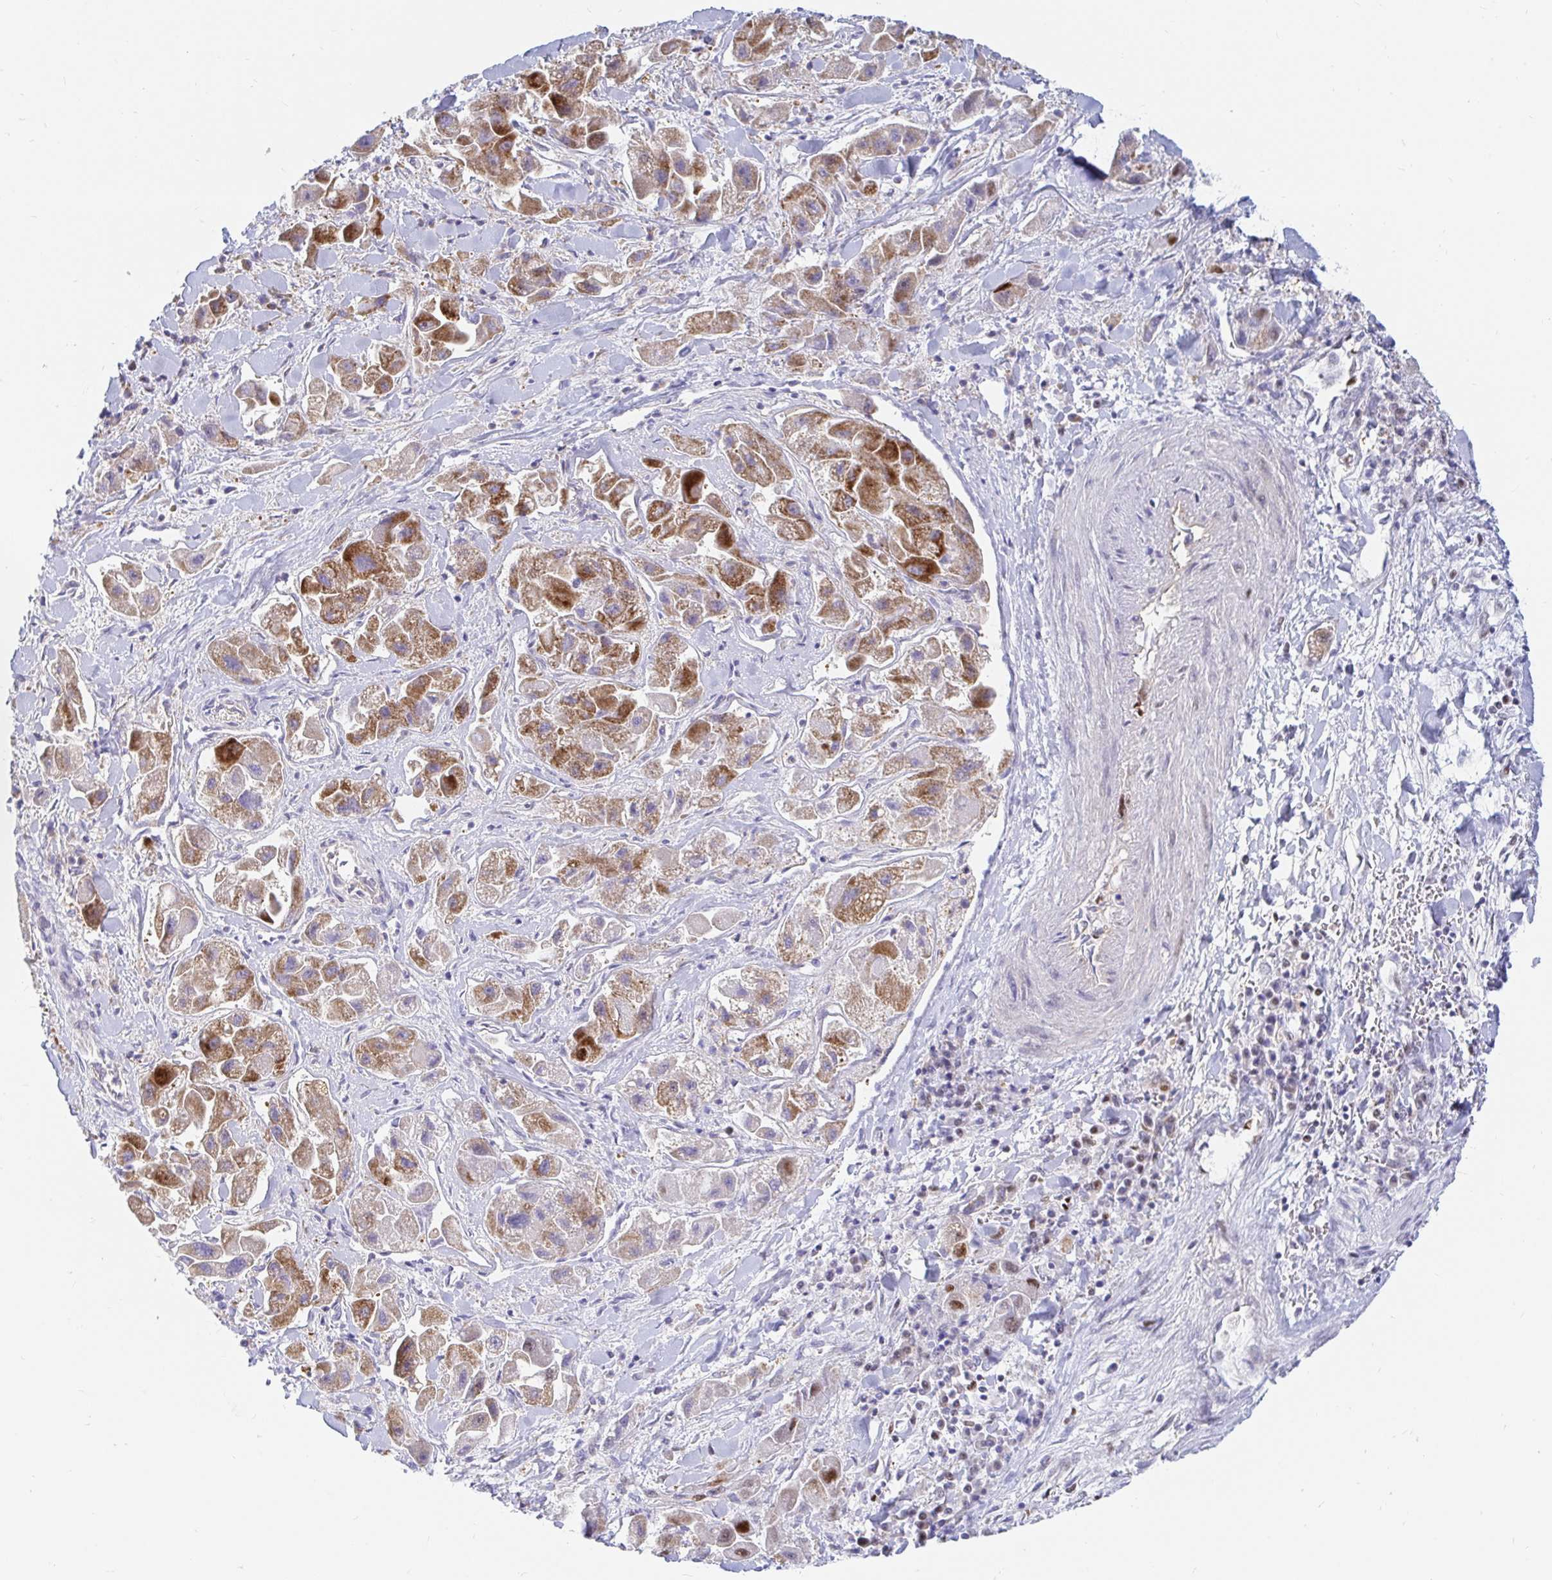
{"staining": {"intensity": "moderate", "quantity": "25%-75%", "location": "cytoplasmic/membranous,nuclear"}, "tissue": "liver cancer", "cell_type": "Tumor cells", "image_type": "cancer", "snomed": [{"axis": "morphology", "description": "Carcinoma, Hepatocellular, NOS"}, {"axis": "topography", "description": "Liver"}], "caption": "The image reveals a brown stain indicating the presence of a protein in the cytoplasmic/membranous and nuclear of tumor cells in liver cancer (hepatocellular carcinoma).", "gene": "HINFP", "patient": {"sex": "male", "age": 24}}